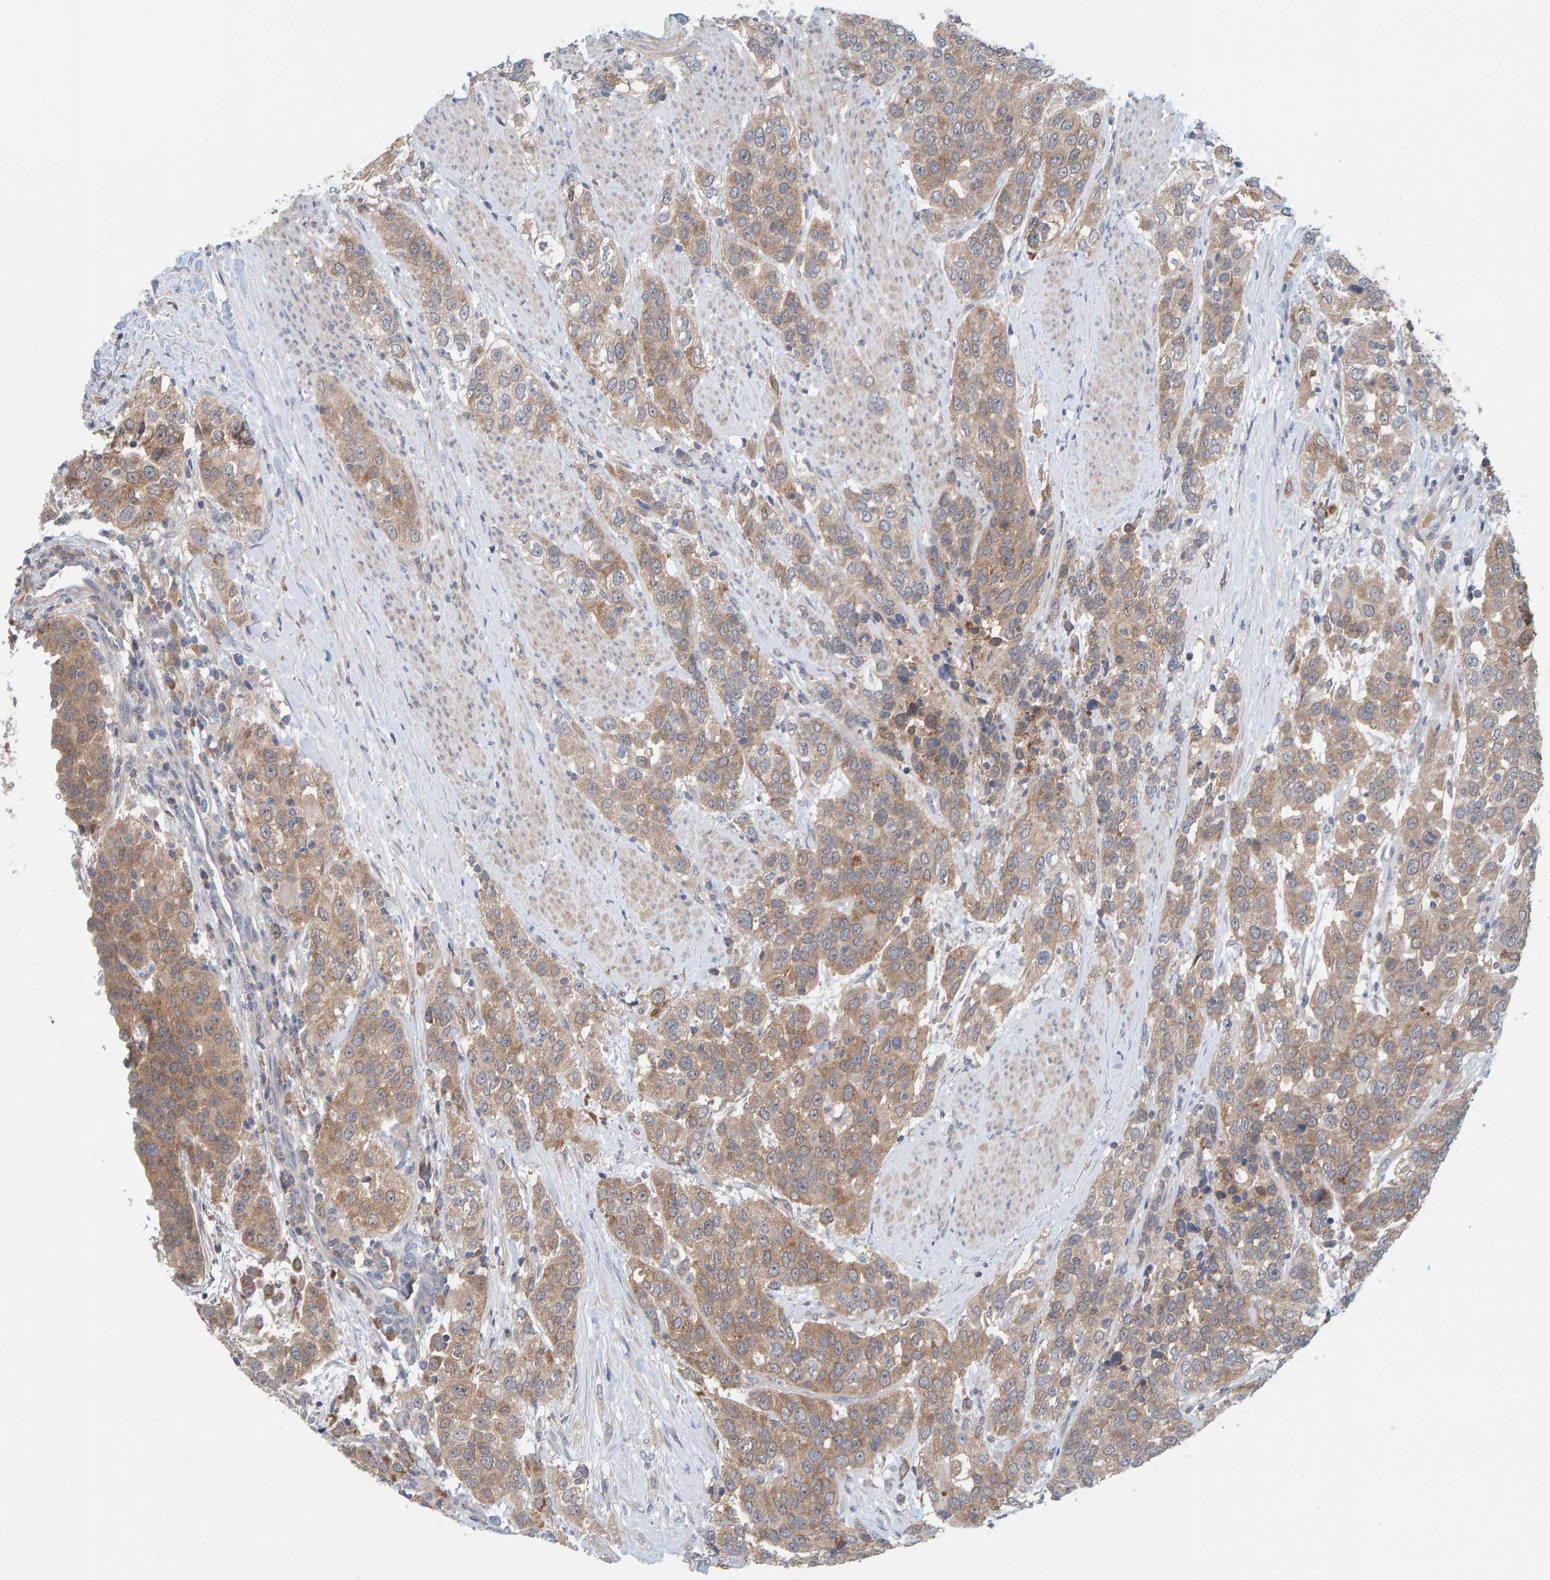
{"staining": {"intensity": "moderate", "quantity": ">75%", "location": "cytoplasmic/membranous"}, "tissue": "urothelial cancer", "cell_type": "Tumor cells", "image_type": "cancer", "snomed": [{"axis": "morphology", "description": "Urothelial carcinoma, High grade"}, {"axis": "topography", "description": "Urinary bladder"}], "caption": "The micrograph exhibits immunohistochemical staining of urothelial cancer. There is moderate cytoplasmic/membranous expression is appreciated in about >75% of tumor cells.", "gene": "TATDN1", "patient": {"sex": "female", "age": 80}}